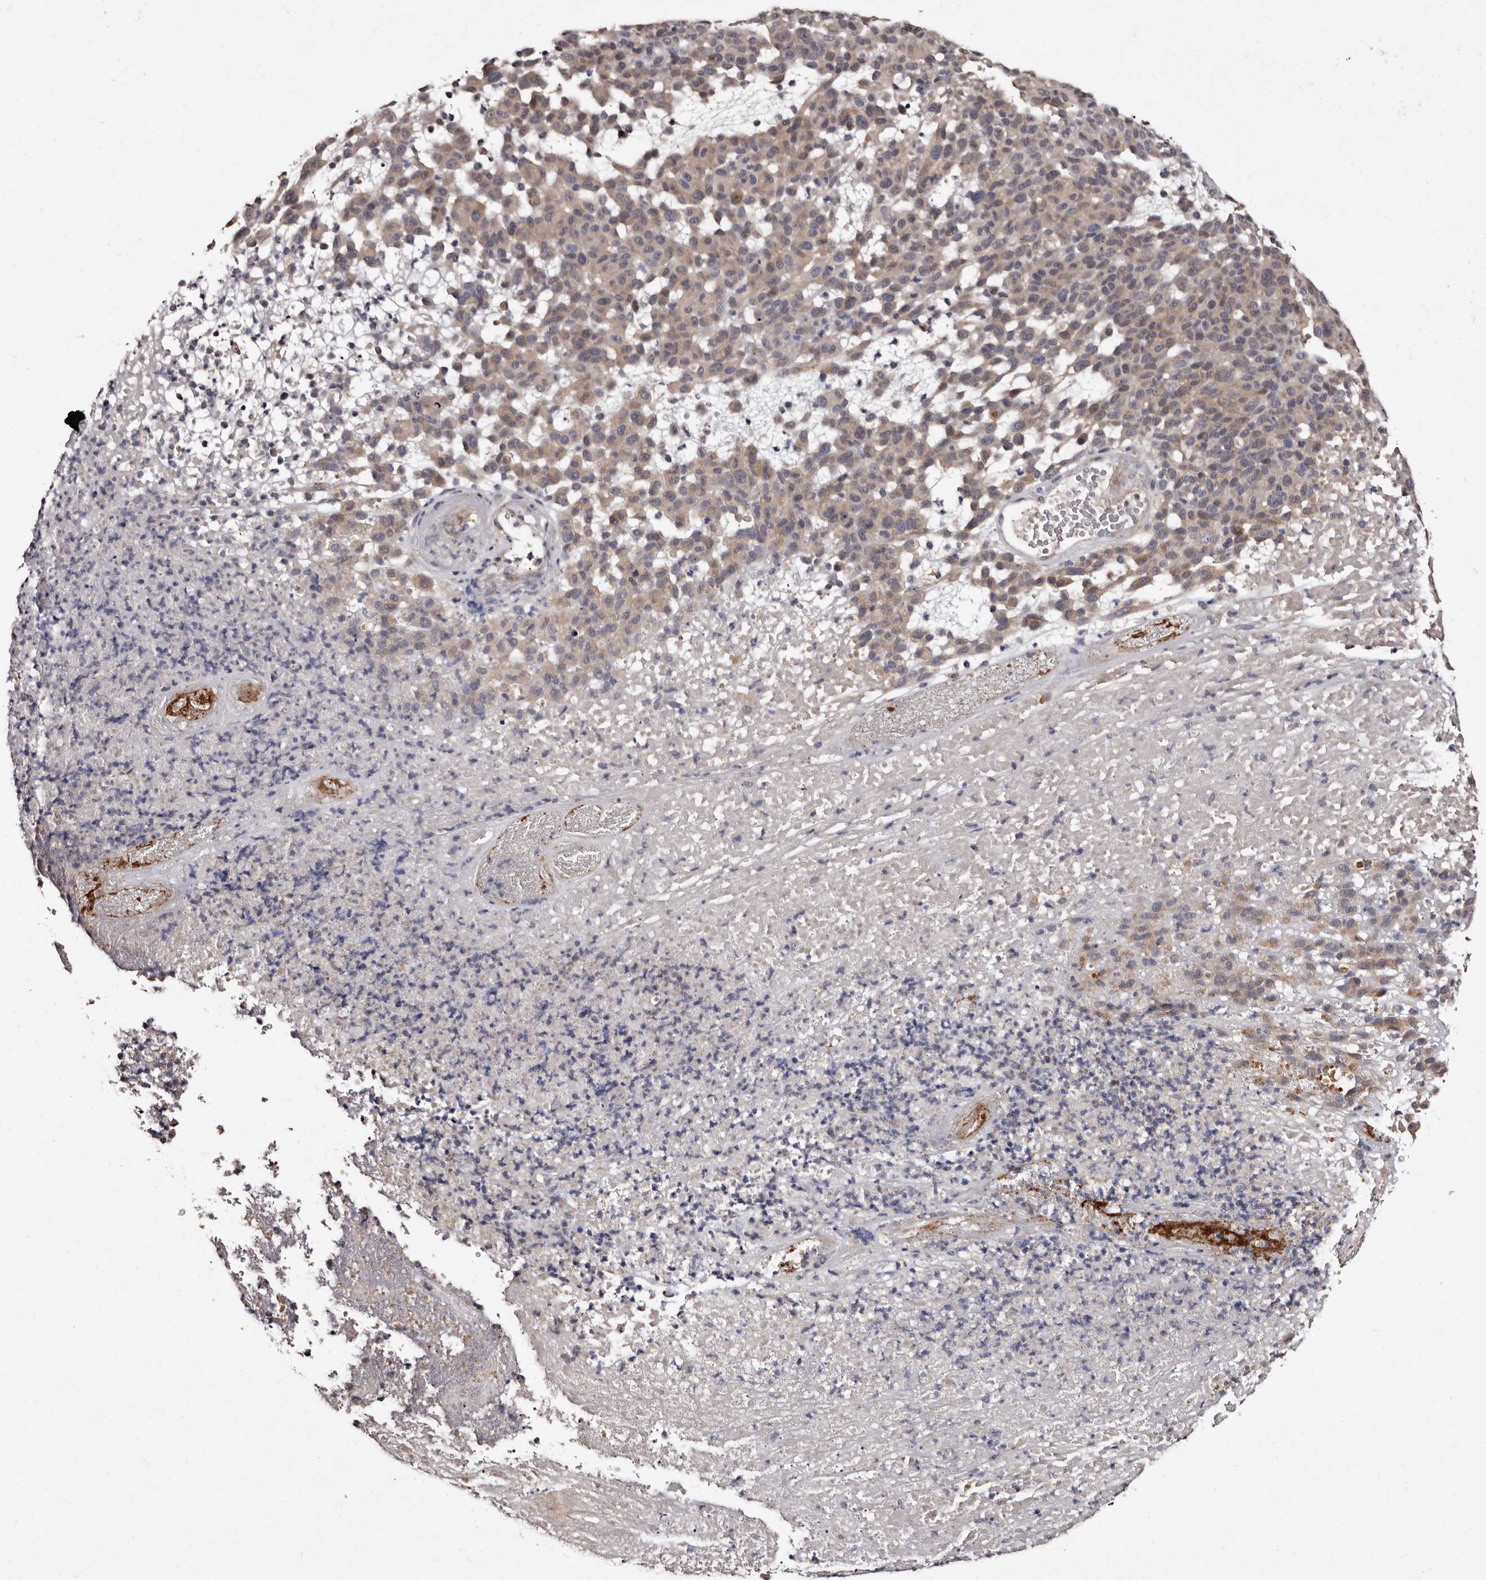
{"staining": {"intensity": "weak", "quantity": "<25%", "location": "cytoplasmic/membranous"}, "tissue": "melanoma", "cell_type": "Tumor cells", "image_type": "cancer", "snomed": [{"axis": "morphology", "description": "Malignant melanoma, NOS"}, {"axis": "topography", "description": "Skin"}], "caption": "Tumor cells show no significant staining in malignant melanoma. (Immunohistochemistry (ihc), brightfield microscopy, high magnification).", "gene": "LANCL2", "patient": {"sex": "male", "age": 59}}